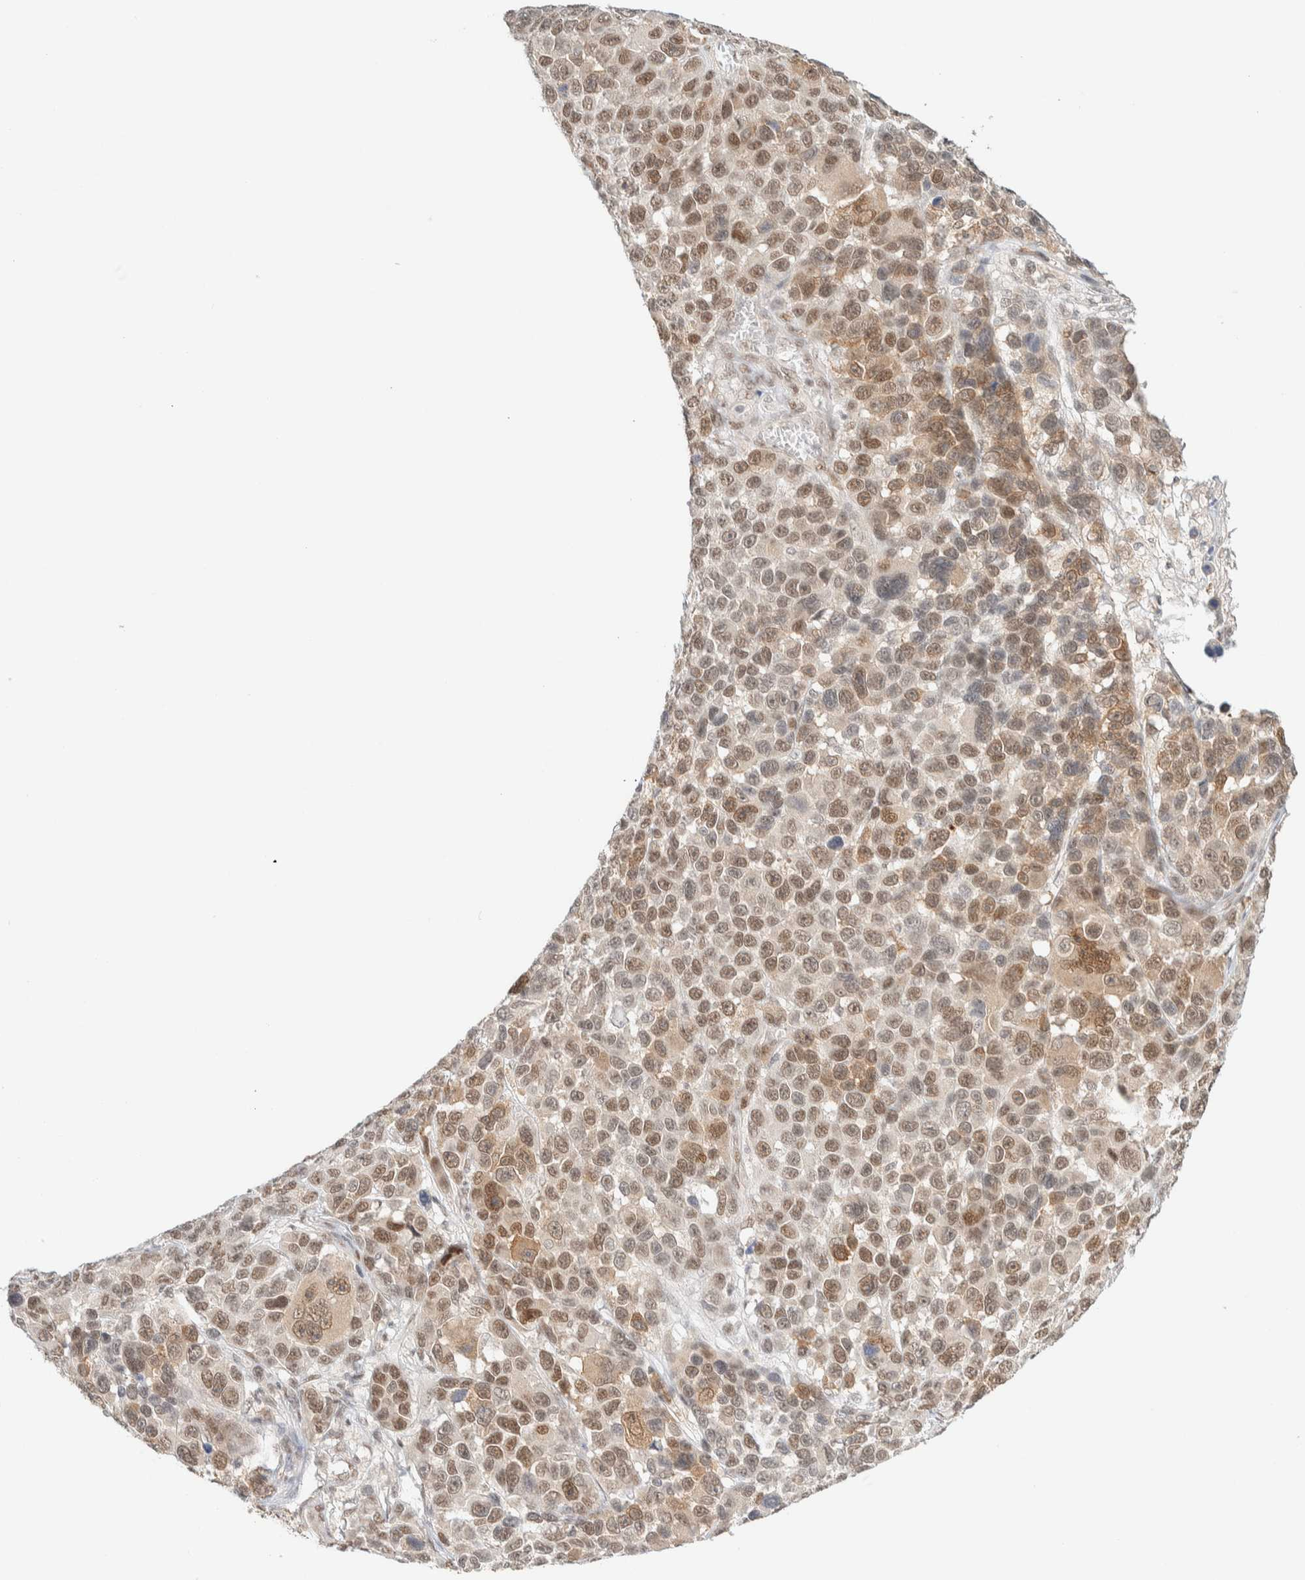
{"staining": {"intensity": "moderate", "quantity": ">75%", "location": "nuclear"}, "tissue": "melanoma", "cell_type": "Tumor cells", "image_type": "cancer", "snomed": [{"axis": "morphology", "description": "Malignant melanoma, NOS"}, {"axis": "topography", "description": "Skin"}], "caption": "An image showing moderate nuclear staining in approximately >75% of tumor cells in melanoma, as visualized by brown immunohistochemical staining.", "gene": "PYGO2", "patient": {"sex": "male", "age": 53}}